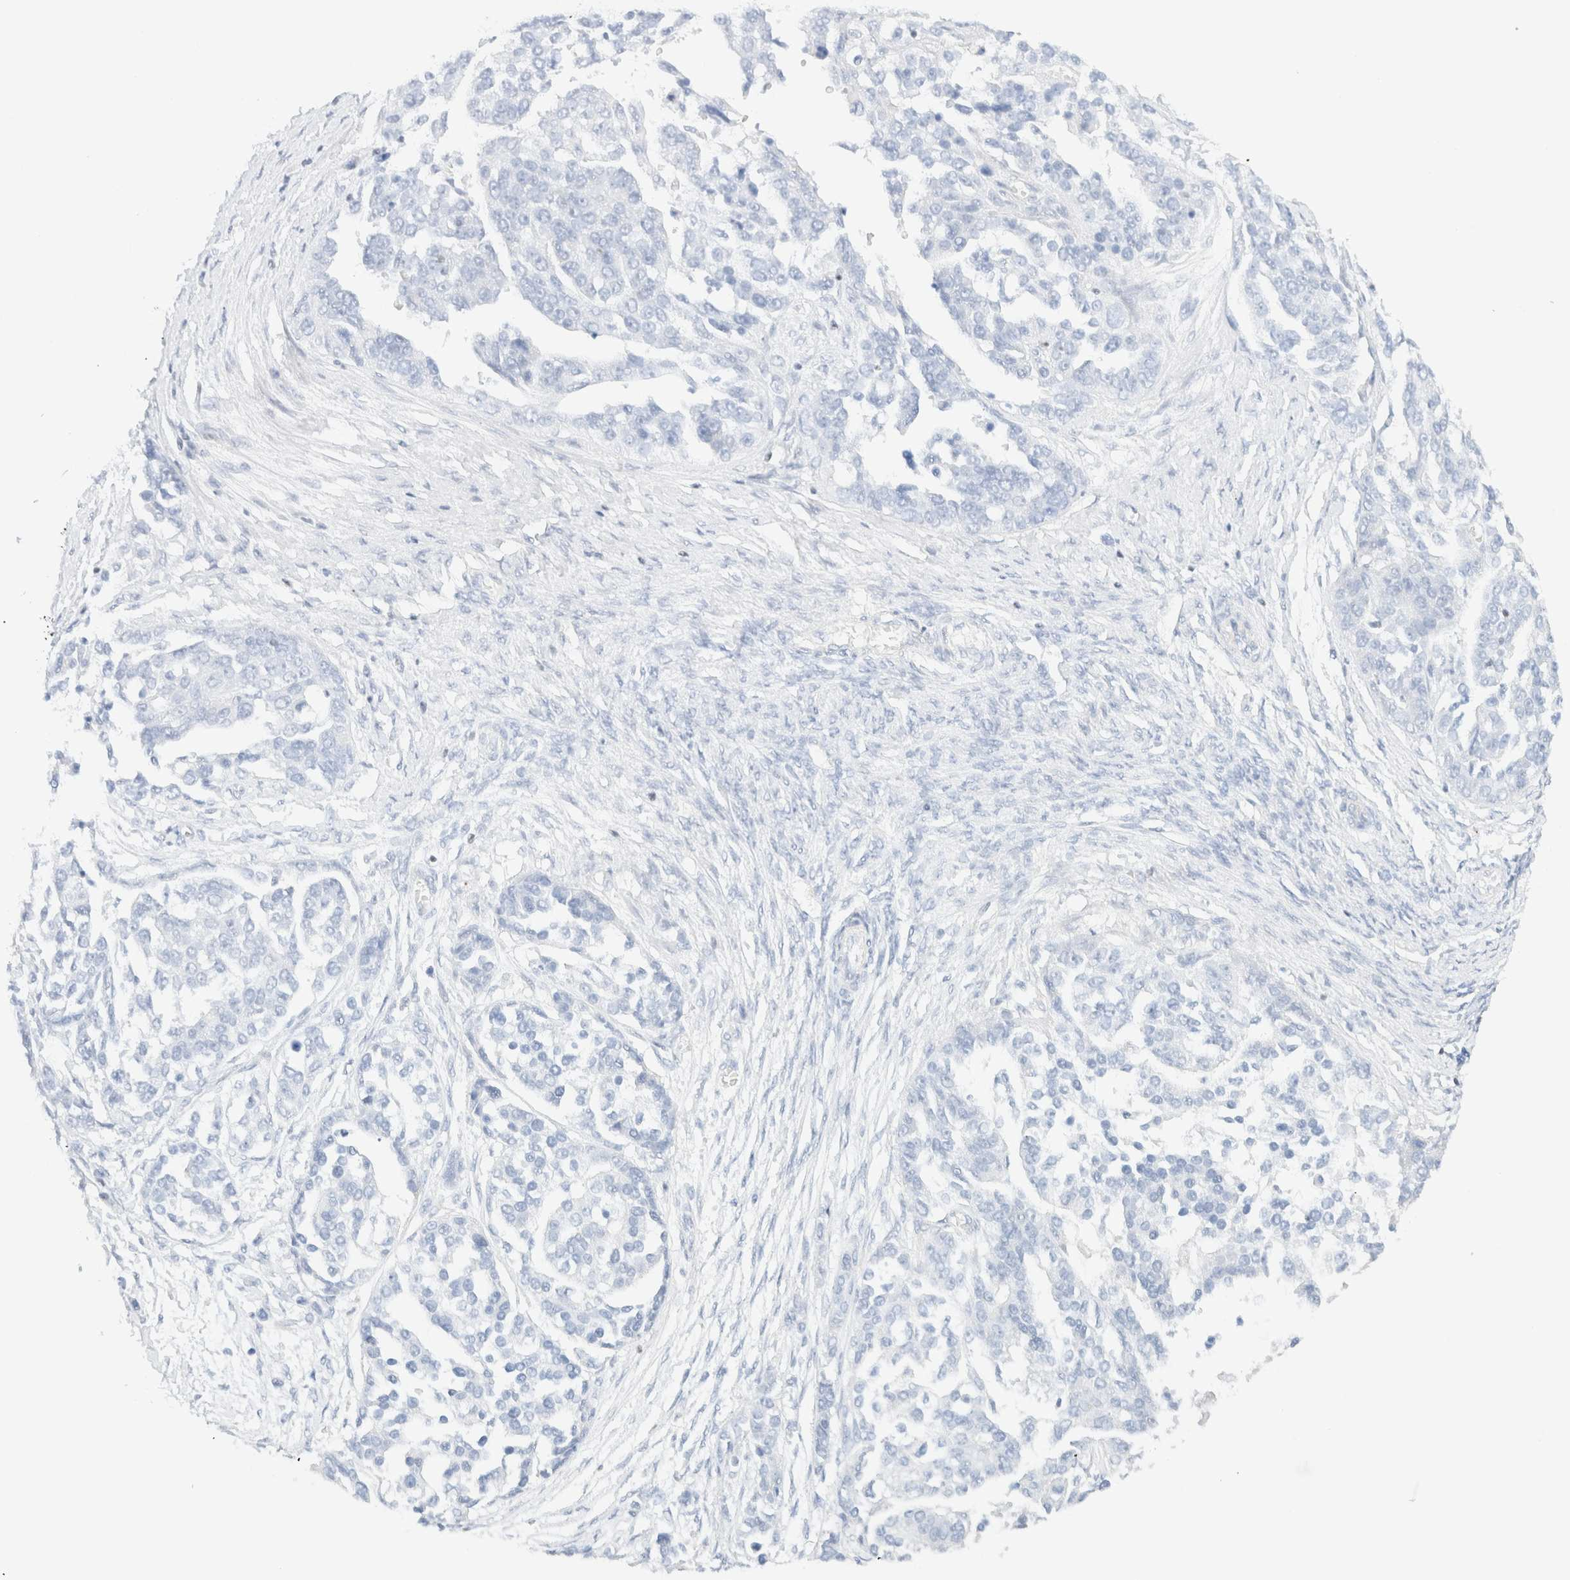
{"staining": {"intensity": "negative", "quantity": "none", "location": "none"}, "tissue": "ovarian cancer", "cell_type": "Tumor cells", "image_type": "cancer", "snomed": [{"axis": "morphology", "description": "Cystadenocarcinoma, serous, NOS"}, {"axis": "topography", "description": "Ovary"}], "caption": "The photomicrograph reveals no significant expression in tumor cells of ovarian cancer.", "gene": "IKZF3", "patient": {"sex": "female", "age": 44}}